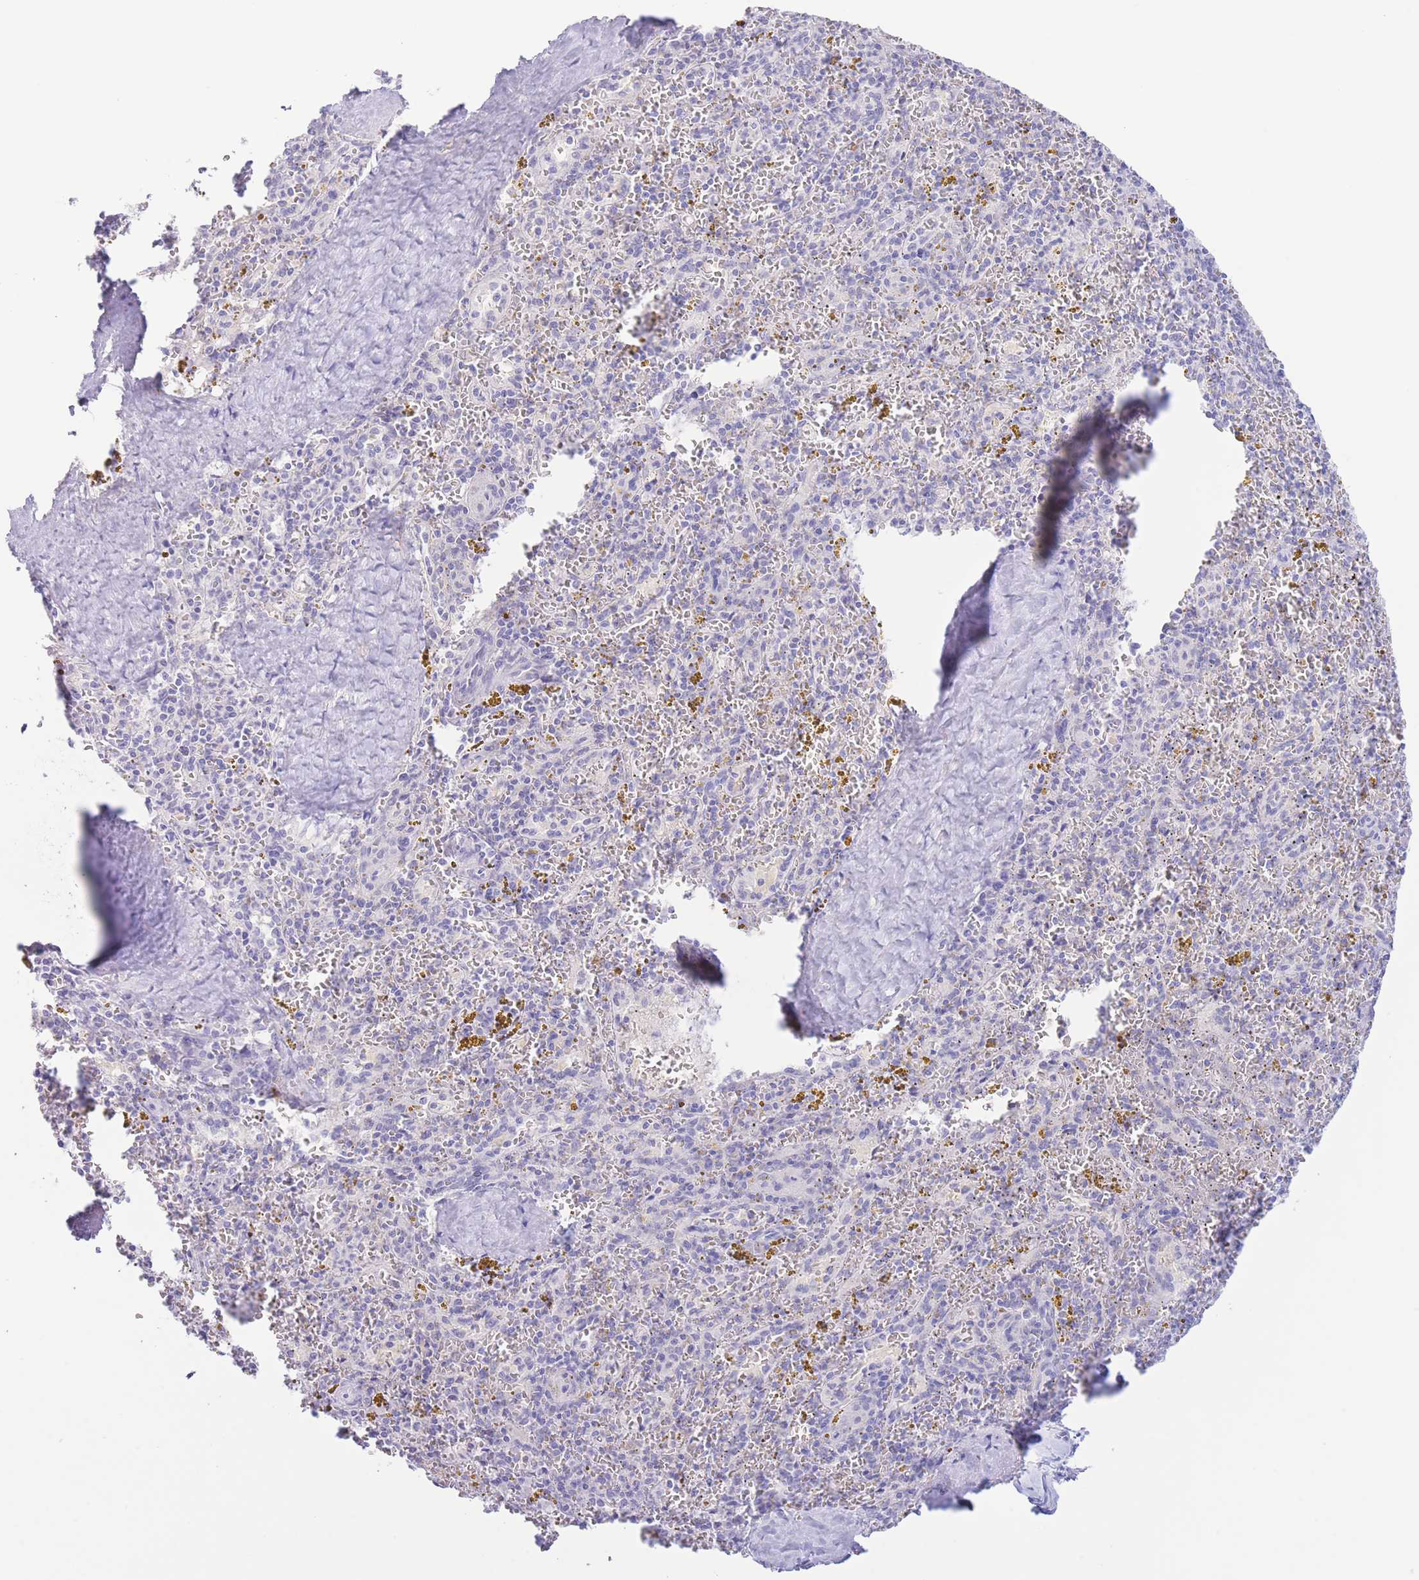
{"staining": {"intensity": "negative", "quantity": "none", "location": "none"}, "tissue": "spleen", "cell_type": "Cells in red pulp", "image_type": "normal", "snomed": [{"axis": "morphology", "description": "Normal tissue, NOS"}, {"axis": "topography", "description": "Spleen"}], "caption": "Immunohistochemistry photomicrograph of benign spleen: human spleen stained with DAB (3,3'-diaminobenzidine) demonstrates no significant protein staining in cells in red pulp.", "gene": "PKLR", "patient": {"sex": "male", "age": 57}}